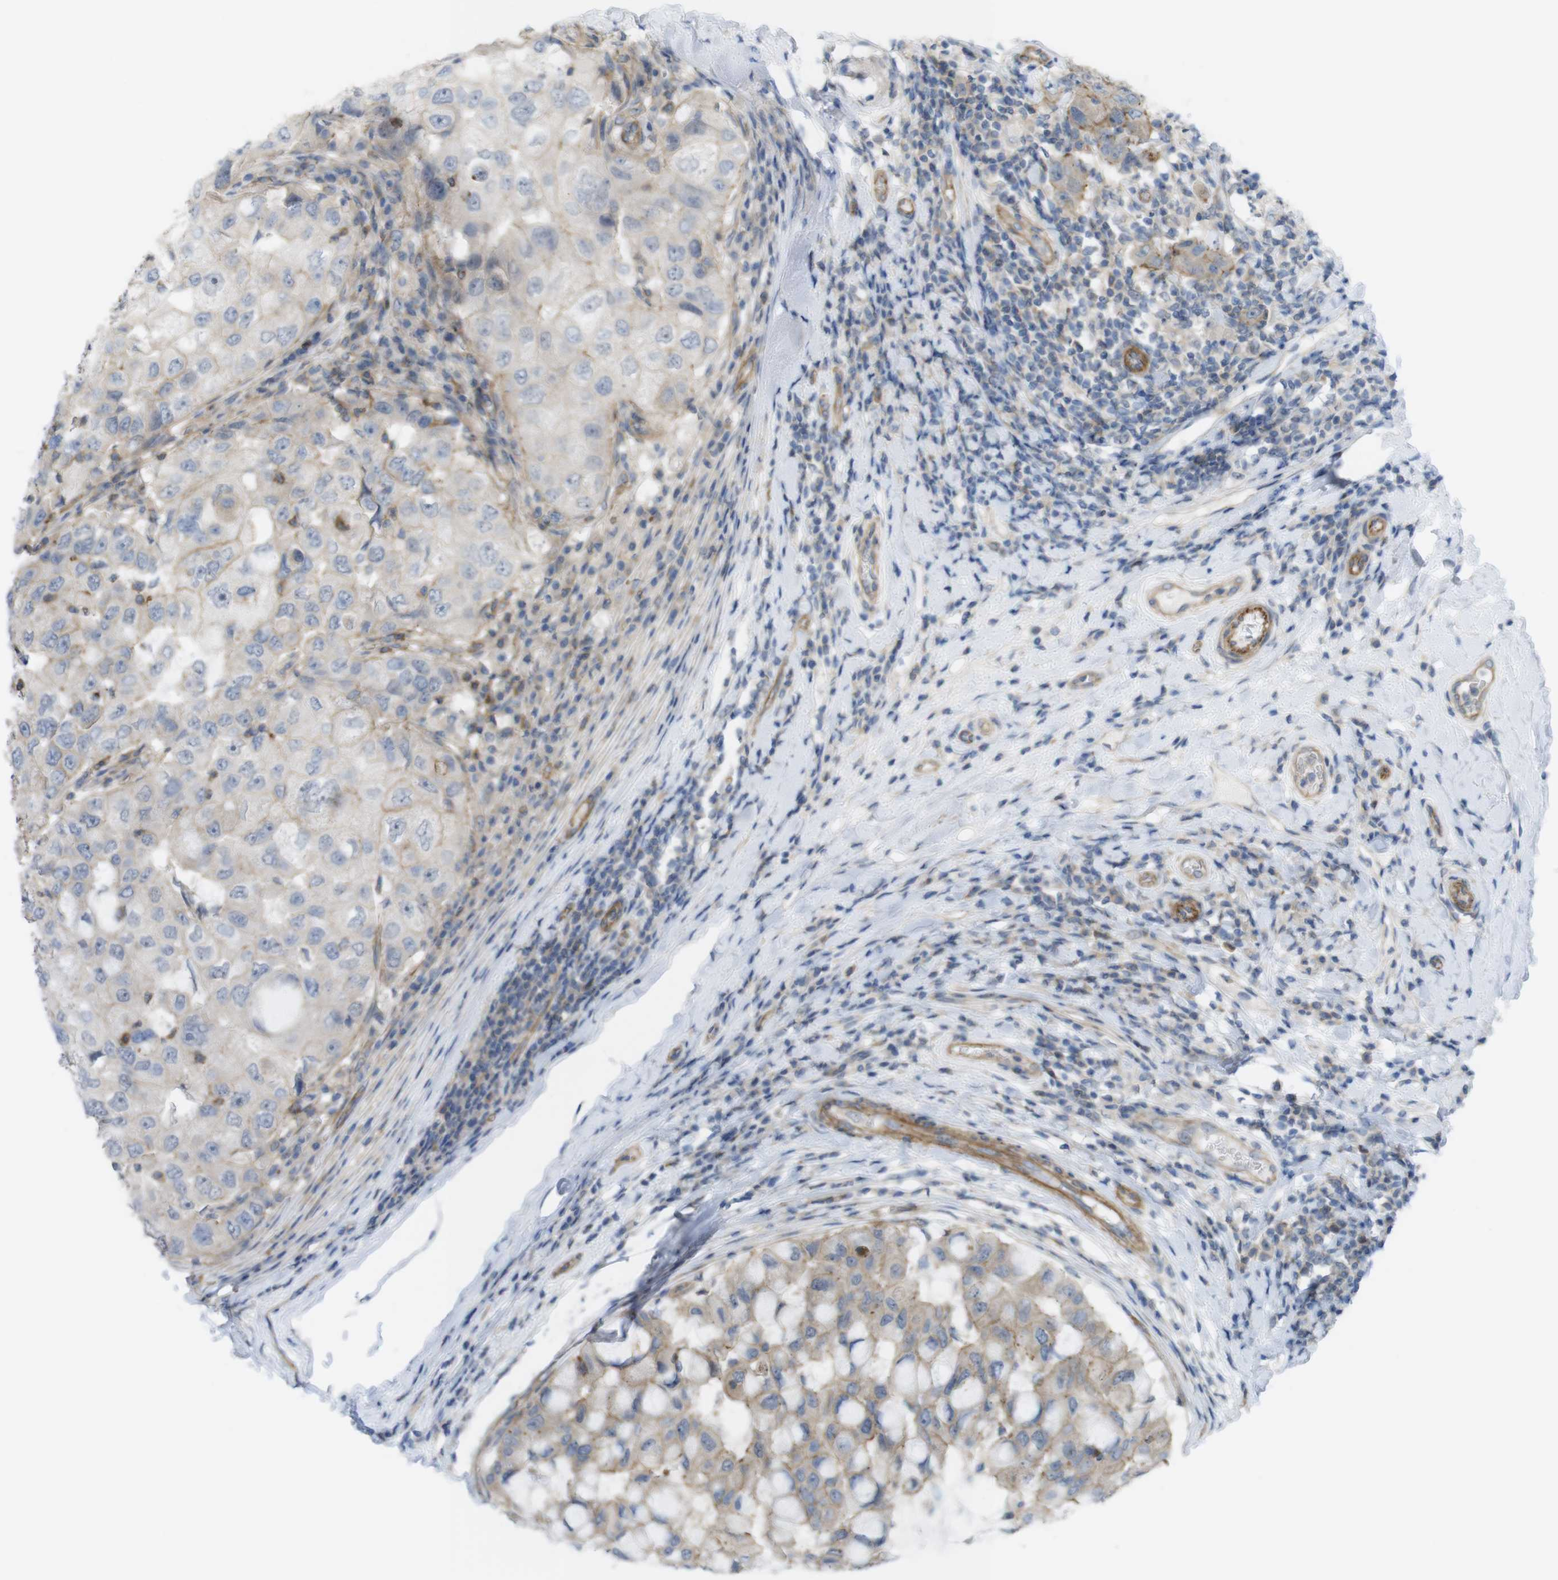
{"staining": {"intensity": "moderate", "quantity": "<25%", "location": "cytoplasmic/membranous"}, "tissue": "breast cancer", "cell_type": "Tumor cells", "image_type": "cancer", "snomed": [{"axis": "morphology", "description": "Duct carcinoma"}, {"axis": "topography", "description": "Breast"}], "caption": "This is an image of immunohistochemistry staining of breast cancer (intraductal carcinoma), which shows moderate staining in the cytoplasmic/membranous of tumor cells.", "gene": "PREX2", "patient": {"sex": "female", "age": 27}}